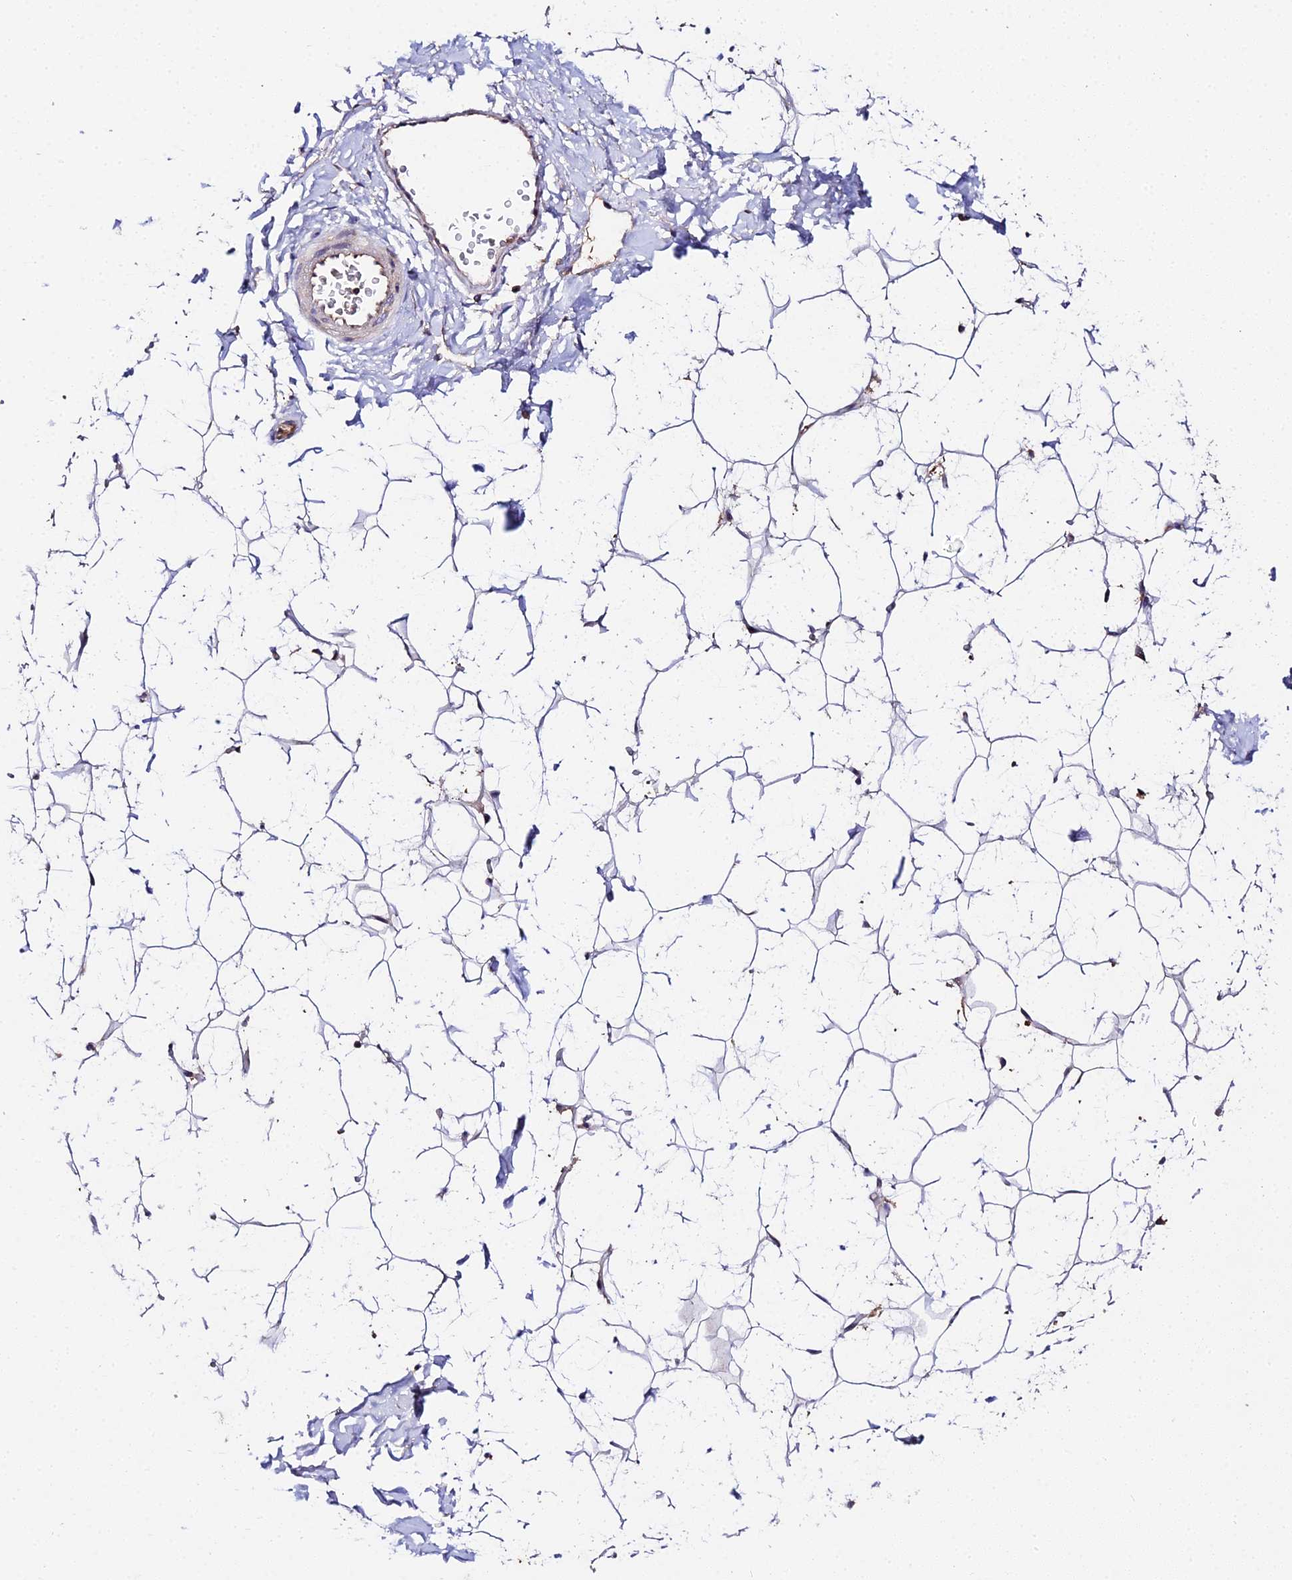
{"staining": {"intensity": "negative", "quantity": "none", "location": "none"}, "tissue": "adipose tissue", "cell_type": "Adipocytes", "image_type": "normal", "snomed": [{"axis": "morphology", "description": "Normal tissue, NOS"}, {"axis": "topography", "description": "Breast"}], "caption": "The photomicrograph reveals no staining of adipocytes in benign adipose tissue. (Immunohistochemistry (ihc), brightfield microscopy, high magnification).", "gene": "ZBED8", "patient": {"sex": "female", "age": 26}}